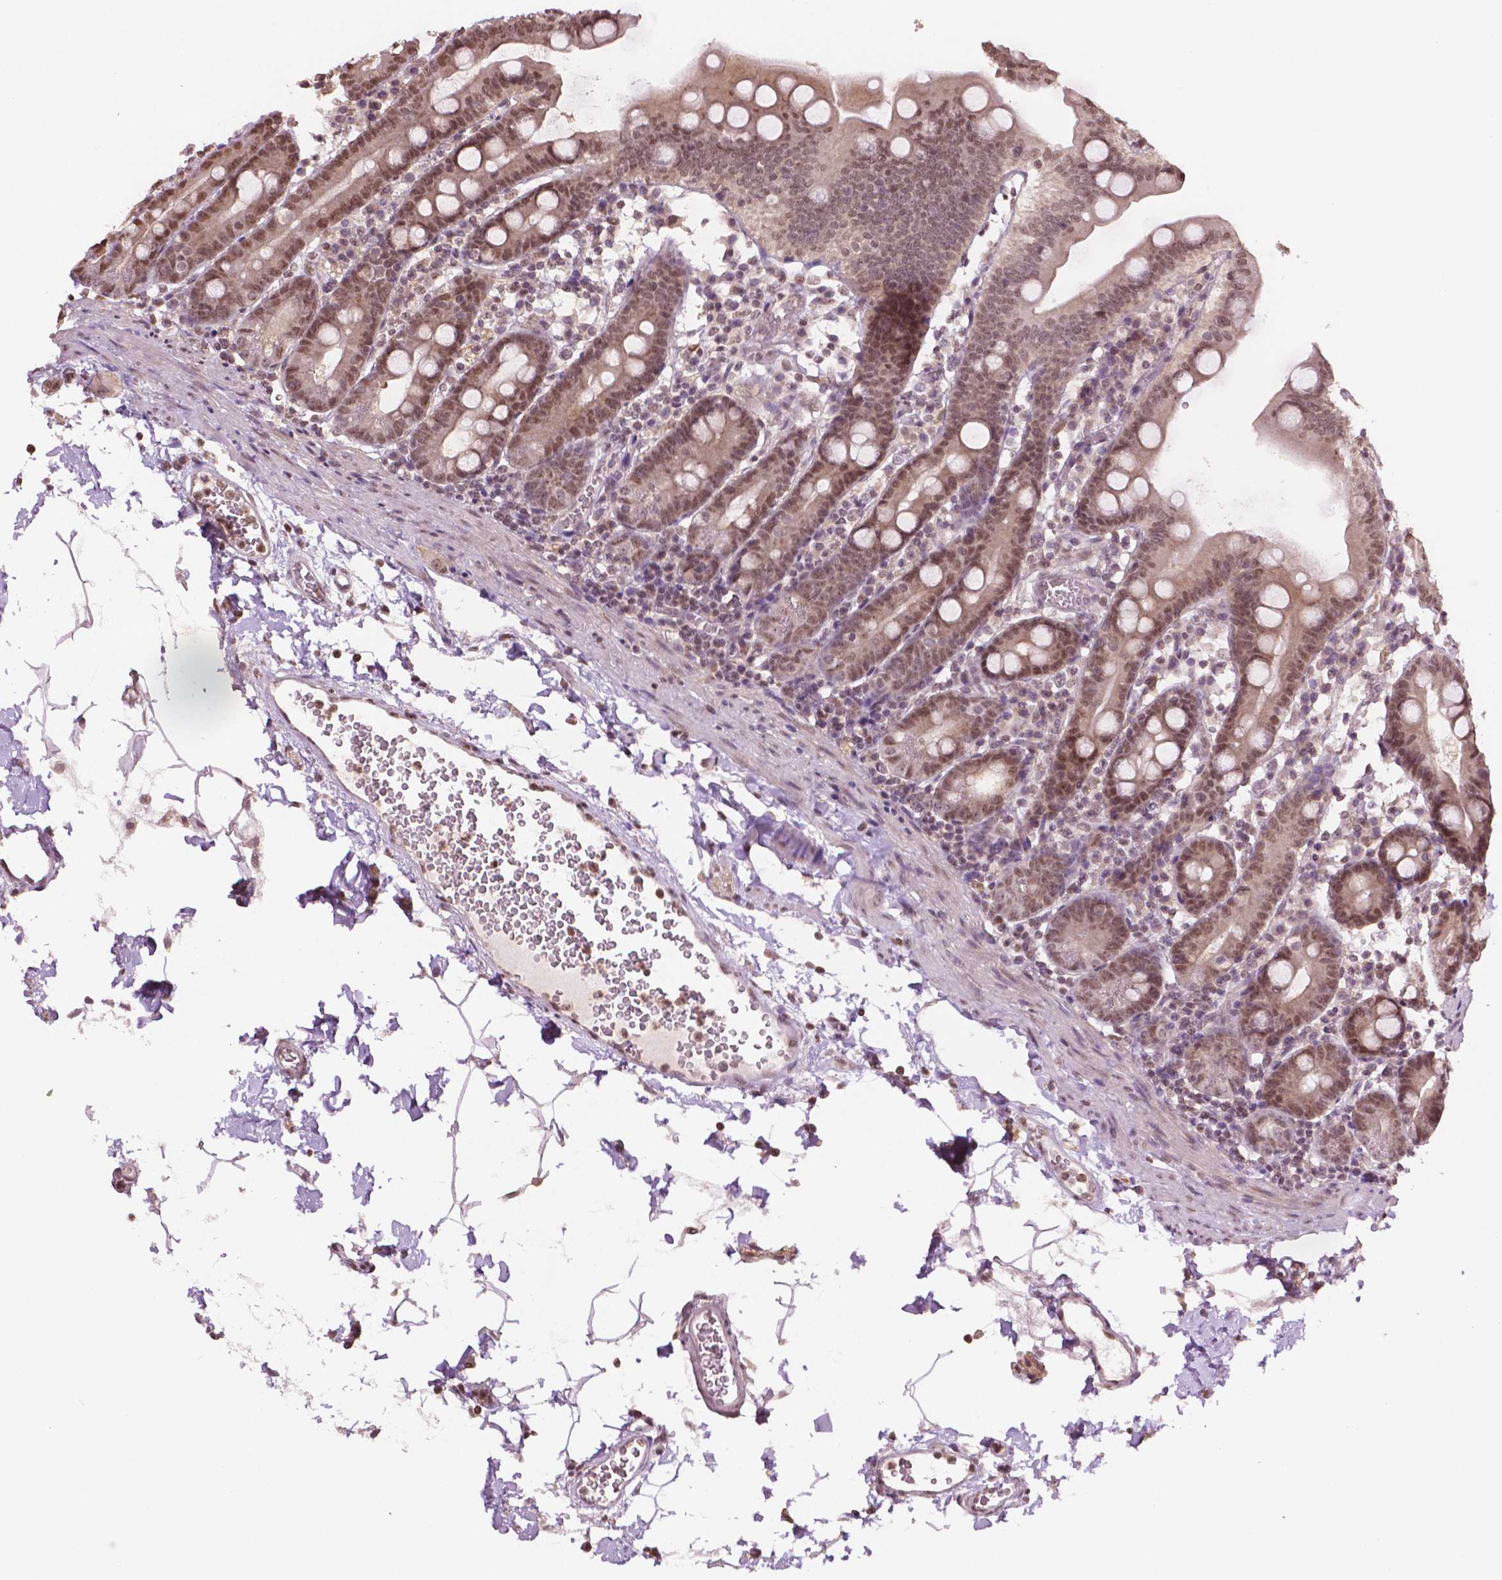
{"staining": {"intensity": "moderate", "quantity": ">75%", "location": "nuclear"}, "tissue": "duodenum", "cell_type": "Glandular cells", "image_type": "normal", "snomed": [{"axis": "morphology", "description": "Normal tissue, NOS"}, {"axis": "topography", "description": "Pancreas"}, {"axis": "topography", "description": "Duodenum"}], "caption": "High-power microscopy captured an immunohistochemistry histopathology image of normal duodenum, revealing moderate nuclear positivity in approximately >75% of glandular cells.", "gene": "DEK", "patient": {"sex": "male", "age": 59}}